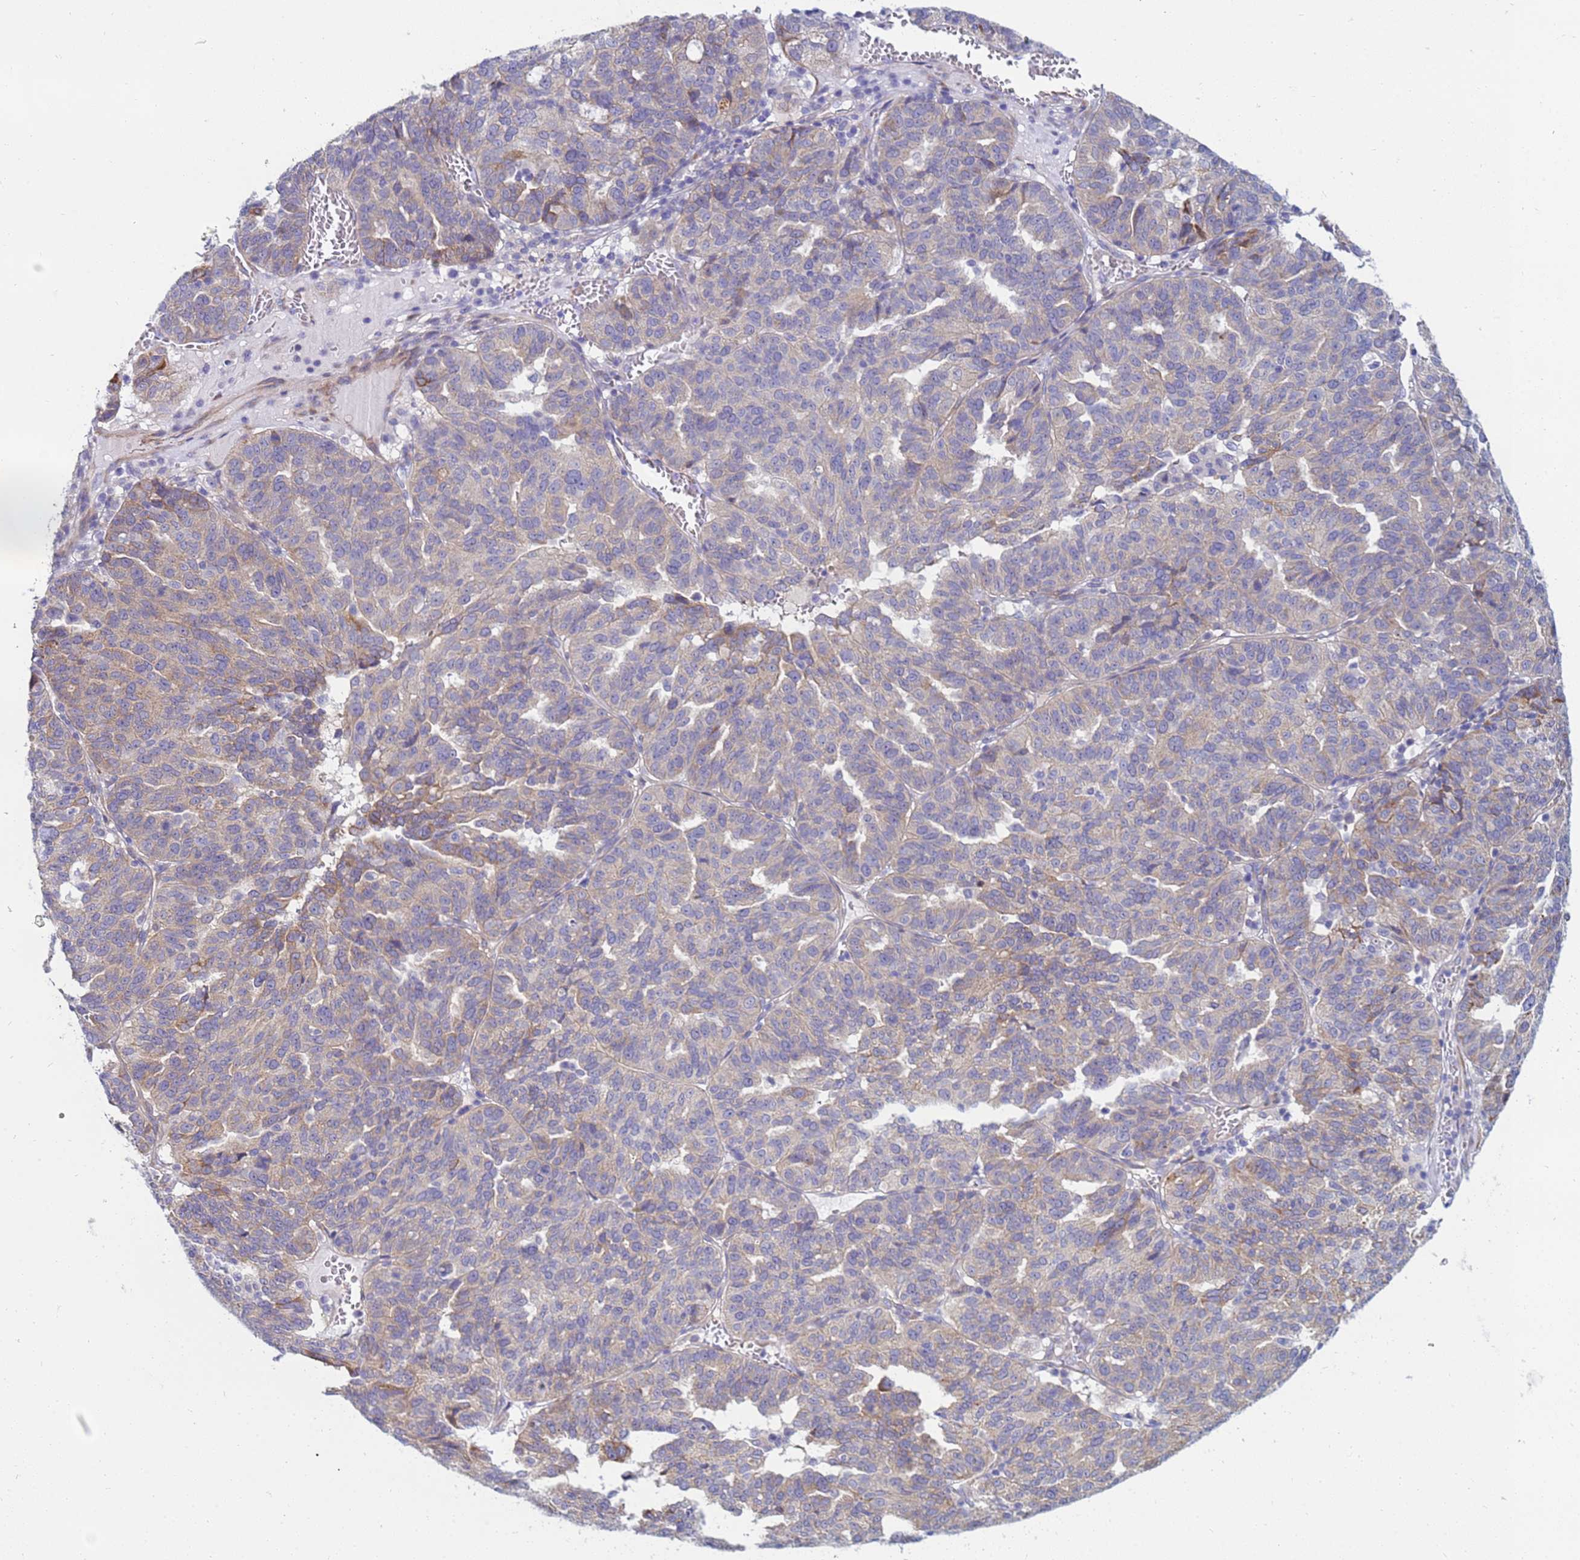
{"staining": {"intensity": "weak", "quantity": "<25%", "location": "cytoplasmic/membranous"}, "tissue": "ovarian cancer", "cell_type": "Tumor cells", "image_type": "cancer", "snomed": [{"axis": "morphology", "description": "Cystadenocarcinoma, serous, NOS"}, {"axis": "topography", "description": "Ovary"}], "caption": "Ovarian cancer stained for a protein using immunohistochemistry (IHC) exhibits no expression tumor cells.", "gene": "TRPC6", "patient": {"sex": "female", "age": 59}}